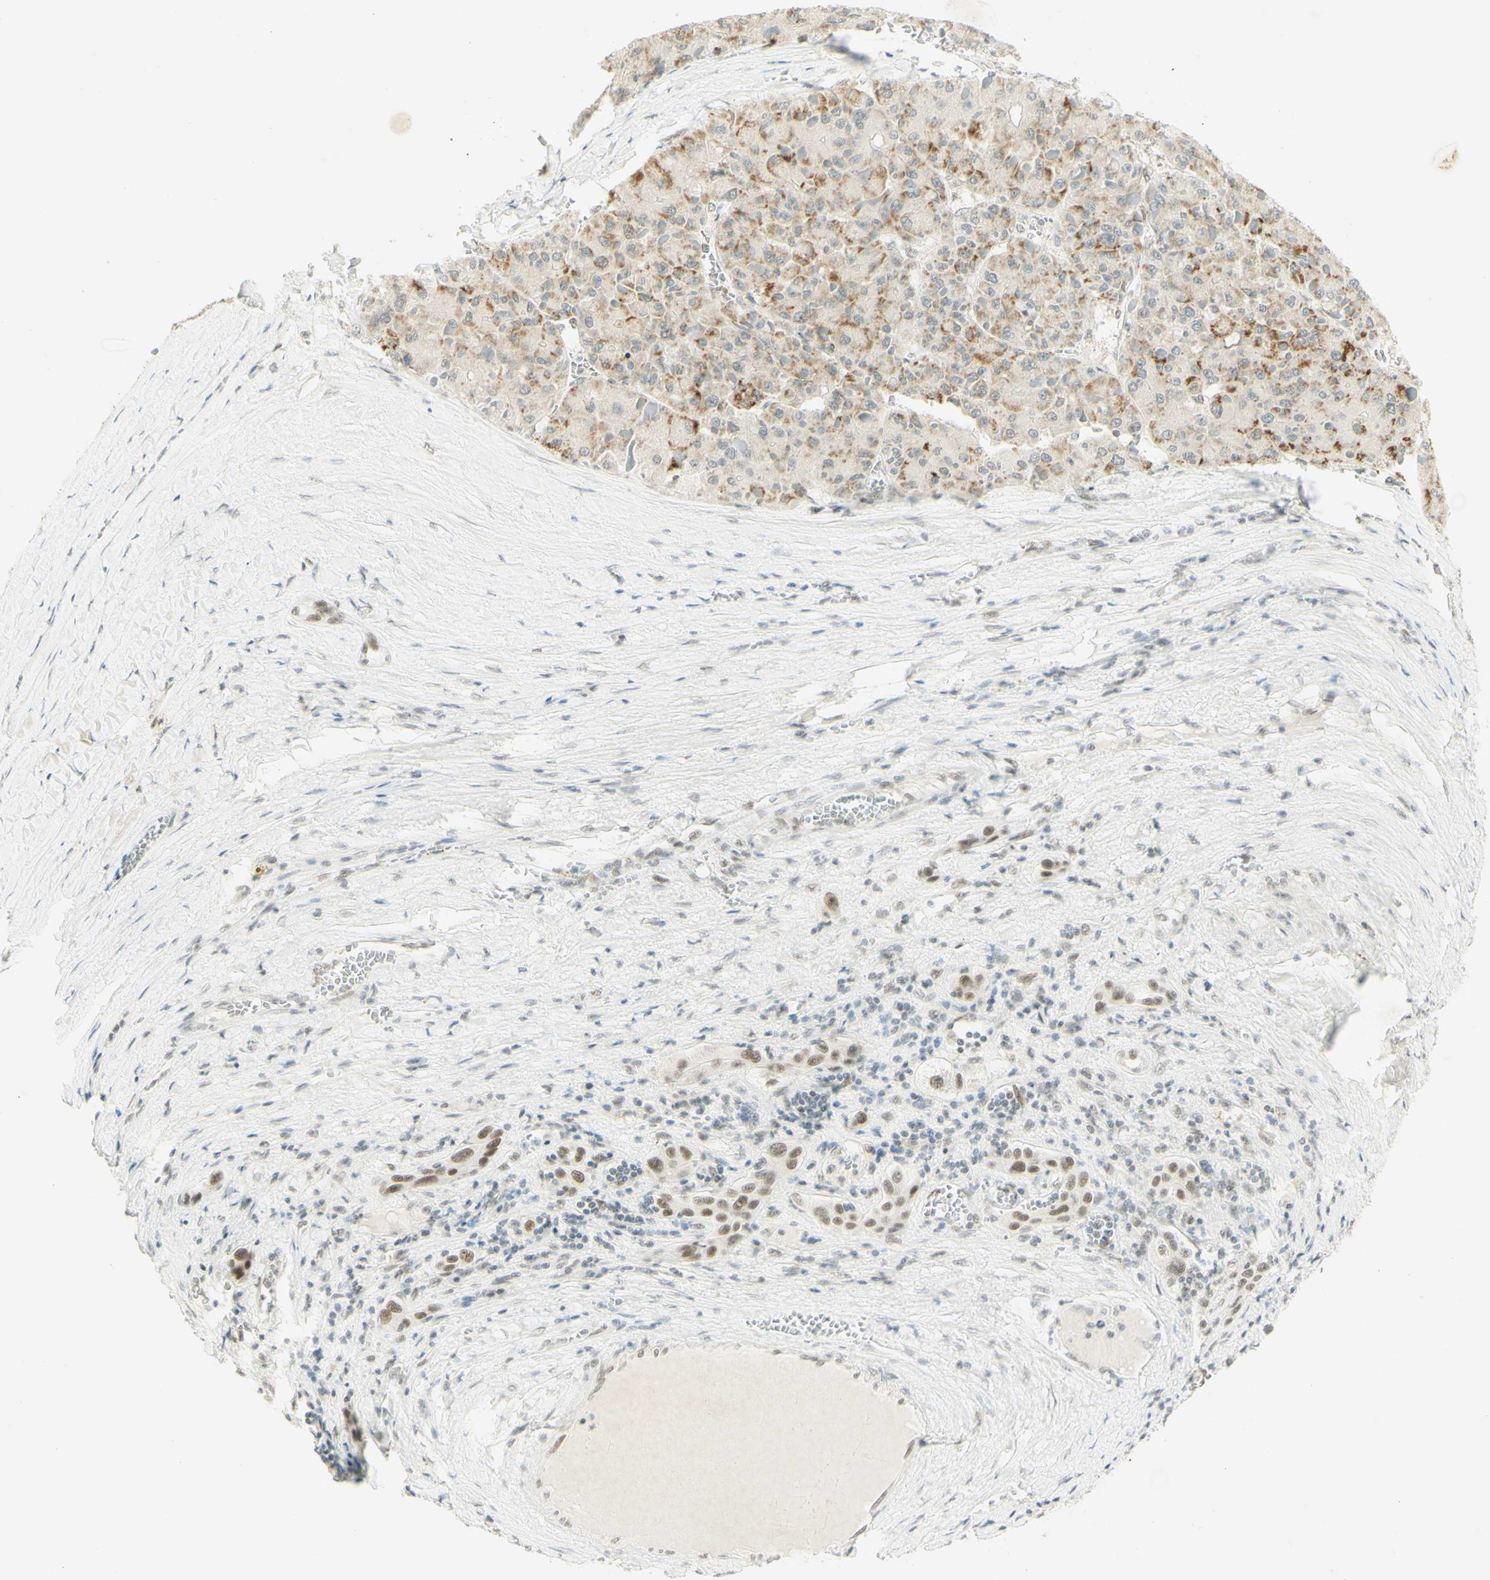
{"staining": {"intensity": "moderate", "quantity": ">75%", "location": "cytoplasmic/membranous,nuclear"}, "tissue": "liver cancer", "cell_type": "Tumor cells", "image_type": "cancer", "snomed": [{"axis": "morphology", "description": "Carcinoma, Hepatocellular, NOS"}, {"axis": "topography", "description": "Liver"}], "caption": "The image reveals a brown stain indicating the presence of a protein in the cytoplasmic/membranous and nuclear of tumor cells in liver cancer (hepatocellular carcinoma).", "gene": "PMS2", "patient": {"sex": "female", "age": 73}}